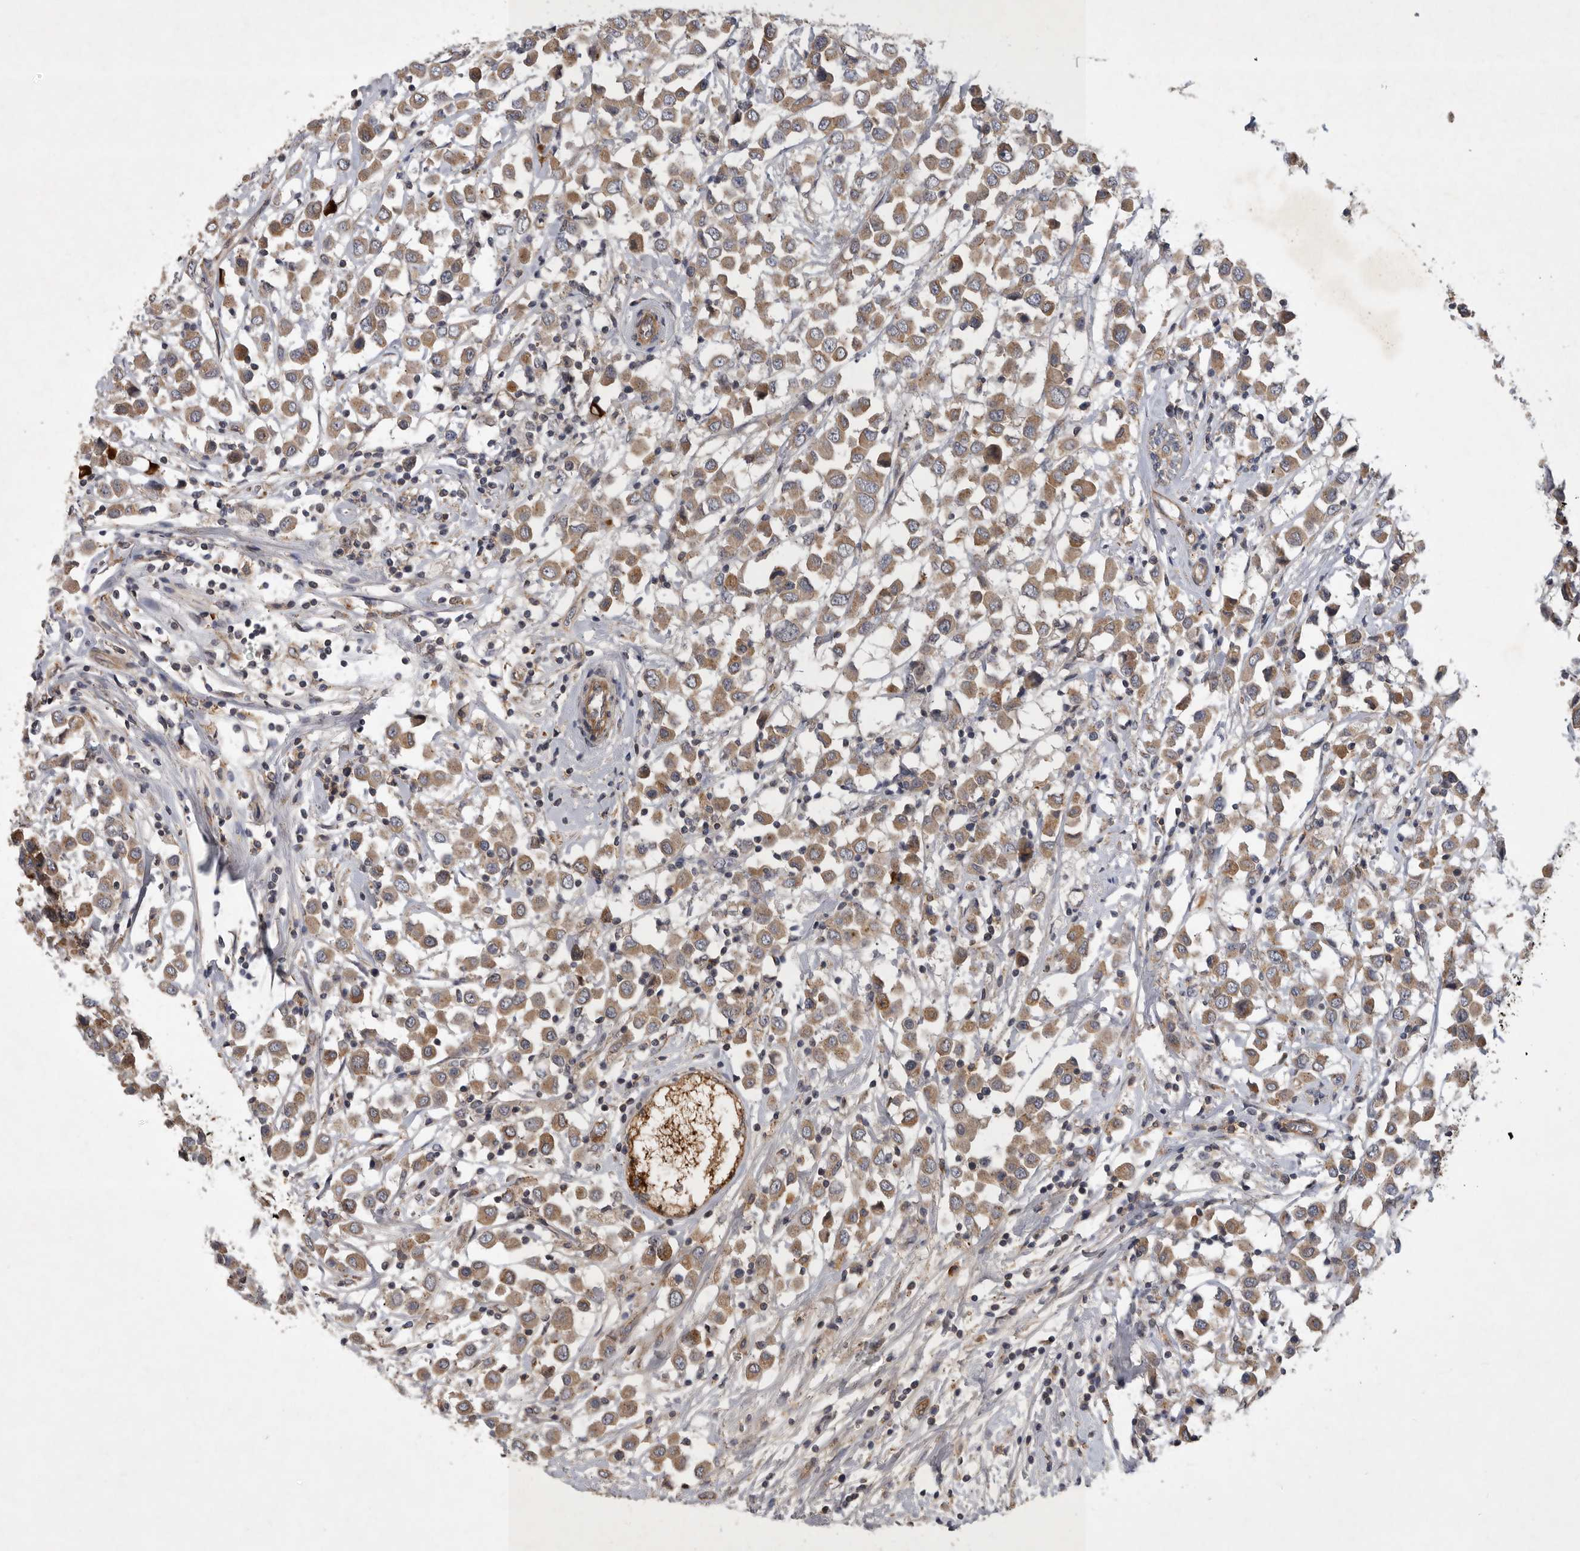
{"staining": {"intensity": "weak", "quantity": ">75%", "location": "cytoplasmic/membranous"}, "tissue": "breast cancer", "cell_type": "Tumor cells", "image_type": "cancer", "snomed": [{"axis": "morphology", "description": "Duct carcinoma"}, {"axis": "topography", "description": "Breast"}], "caption": "High-power microscopy captured an IHC image of breast infiltrating ductal carcinoma, revealing weak cytoplasmic/membranous expression in about >75% of tumor cells.", "gene": "MLPH", "patient": {"sex": "female", "age": 61}}